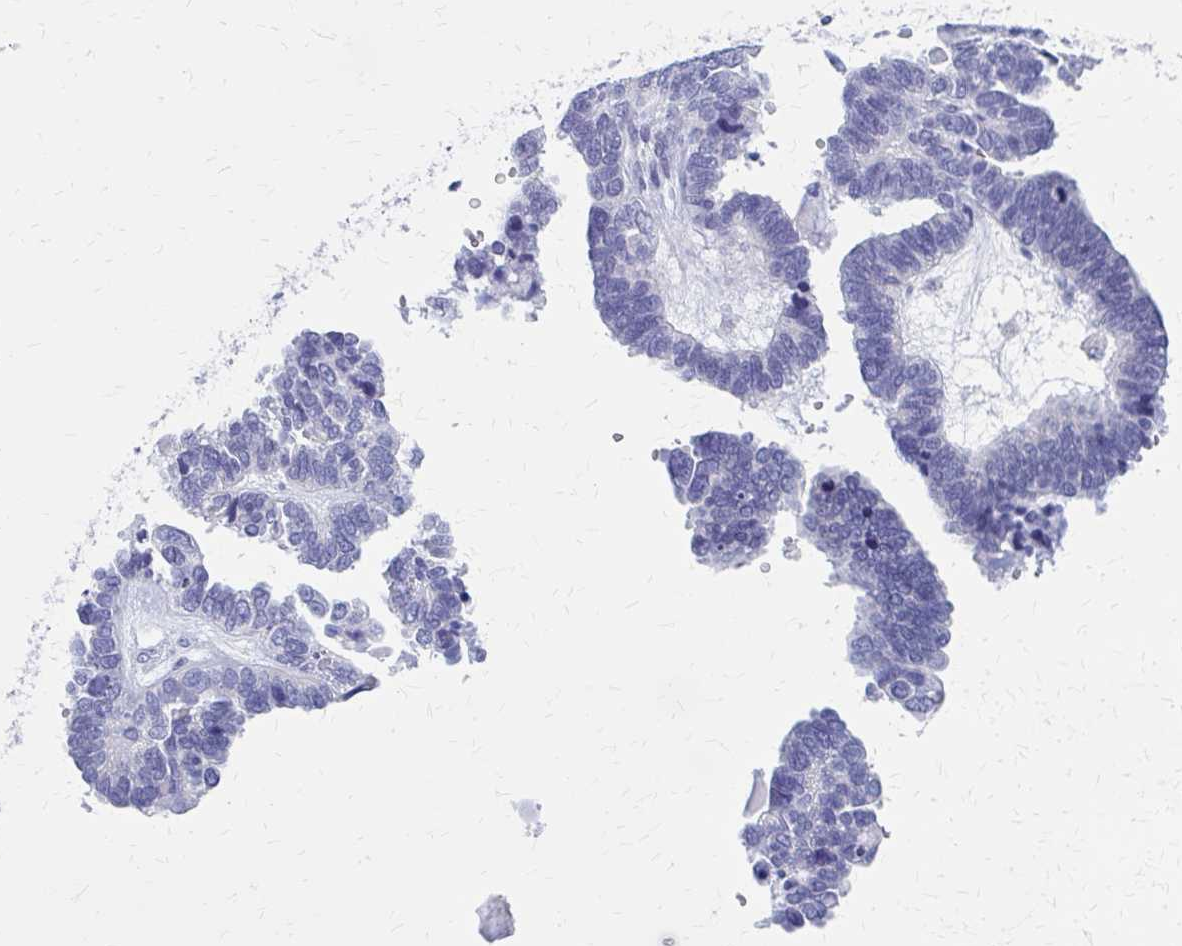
{"staining": {"intensity": "negative", "quantity": "none", "location": "none"}, "tissue": "ovarian cancer", "cell_type": "Tumor cells", "image_type": "cancer", "snomed": [{"axis": "morphology", "description": "Cystadenocarcinoma, serous, NOS"}, {"axis": "topography", "description": "Ovary"}], "caption": "DAB (3,3'-diaminobenzidine) immunohistochemical staining of ovarian cancer (serous cystadenocarcinoma) displays no significant staining in tumor cells. (Brightfield microscopy of DAB (3,3'-diaminobenzidine) immunohistochemistry at high magnification).", "gene": "CLIC2", "patient": {"sex": "female", "age": 51}}